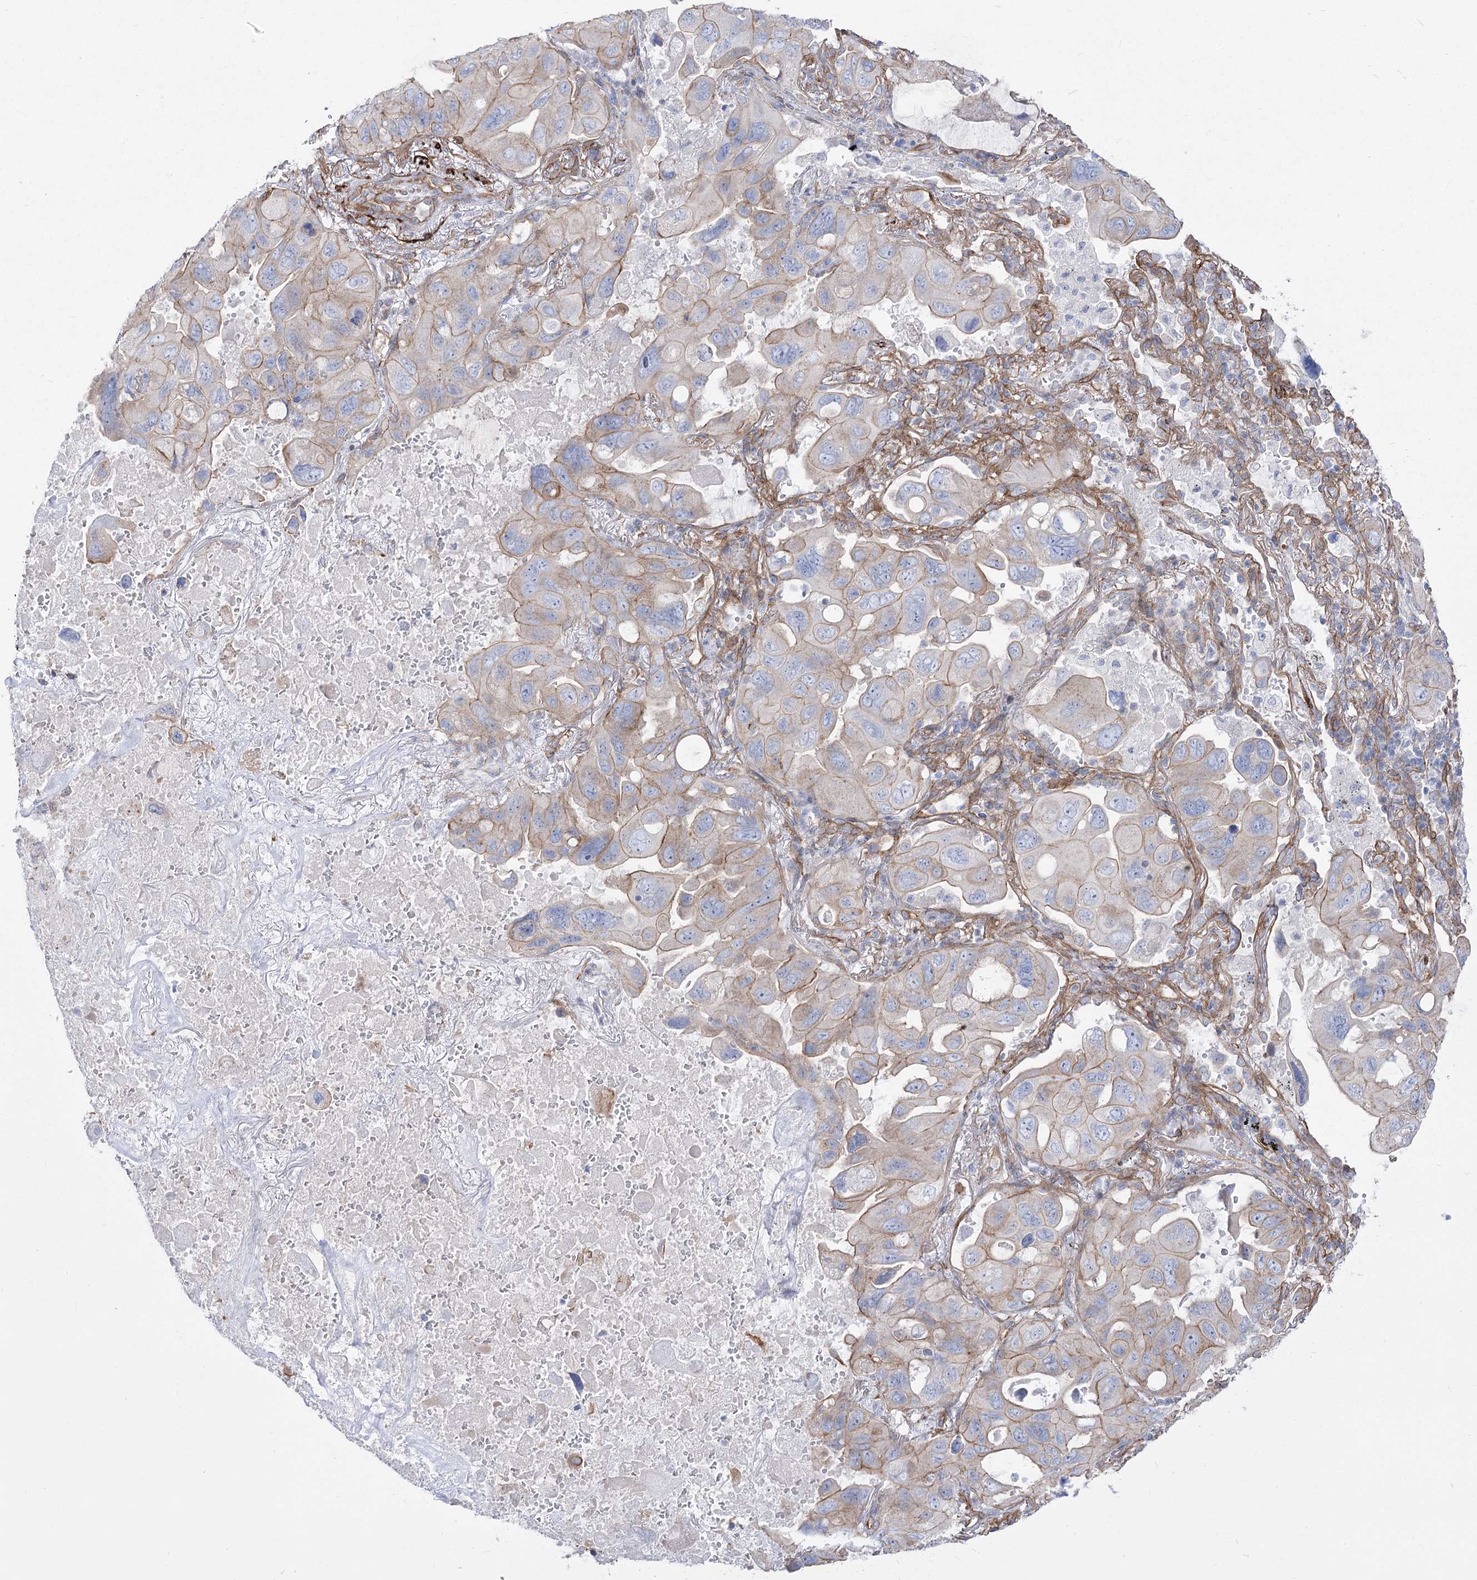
{"staining": {"intensity": "weak", "quantity": "25%-75%", "location": "cytoplasmic/membranous"}, "tissue": "lung cancer", "cell_type": "Tumor cells", "image_type": "cancer", "snomed": [{"axis": "morphology", "description": "Squamous cell carcinoma, NOS"}, {"axis": "topography", "description": "Lung"}], "caption": "Protein expression analysis of human lung squamous cell carcinoma reveals weak cytoplasmic/membranous staining in approximately 25%-75% of tumor cells. Nuclei are stained in blue.", "gene": "PLEKHA5", "patient": {"sex": "female", "age": 73}}